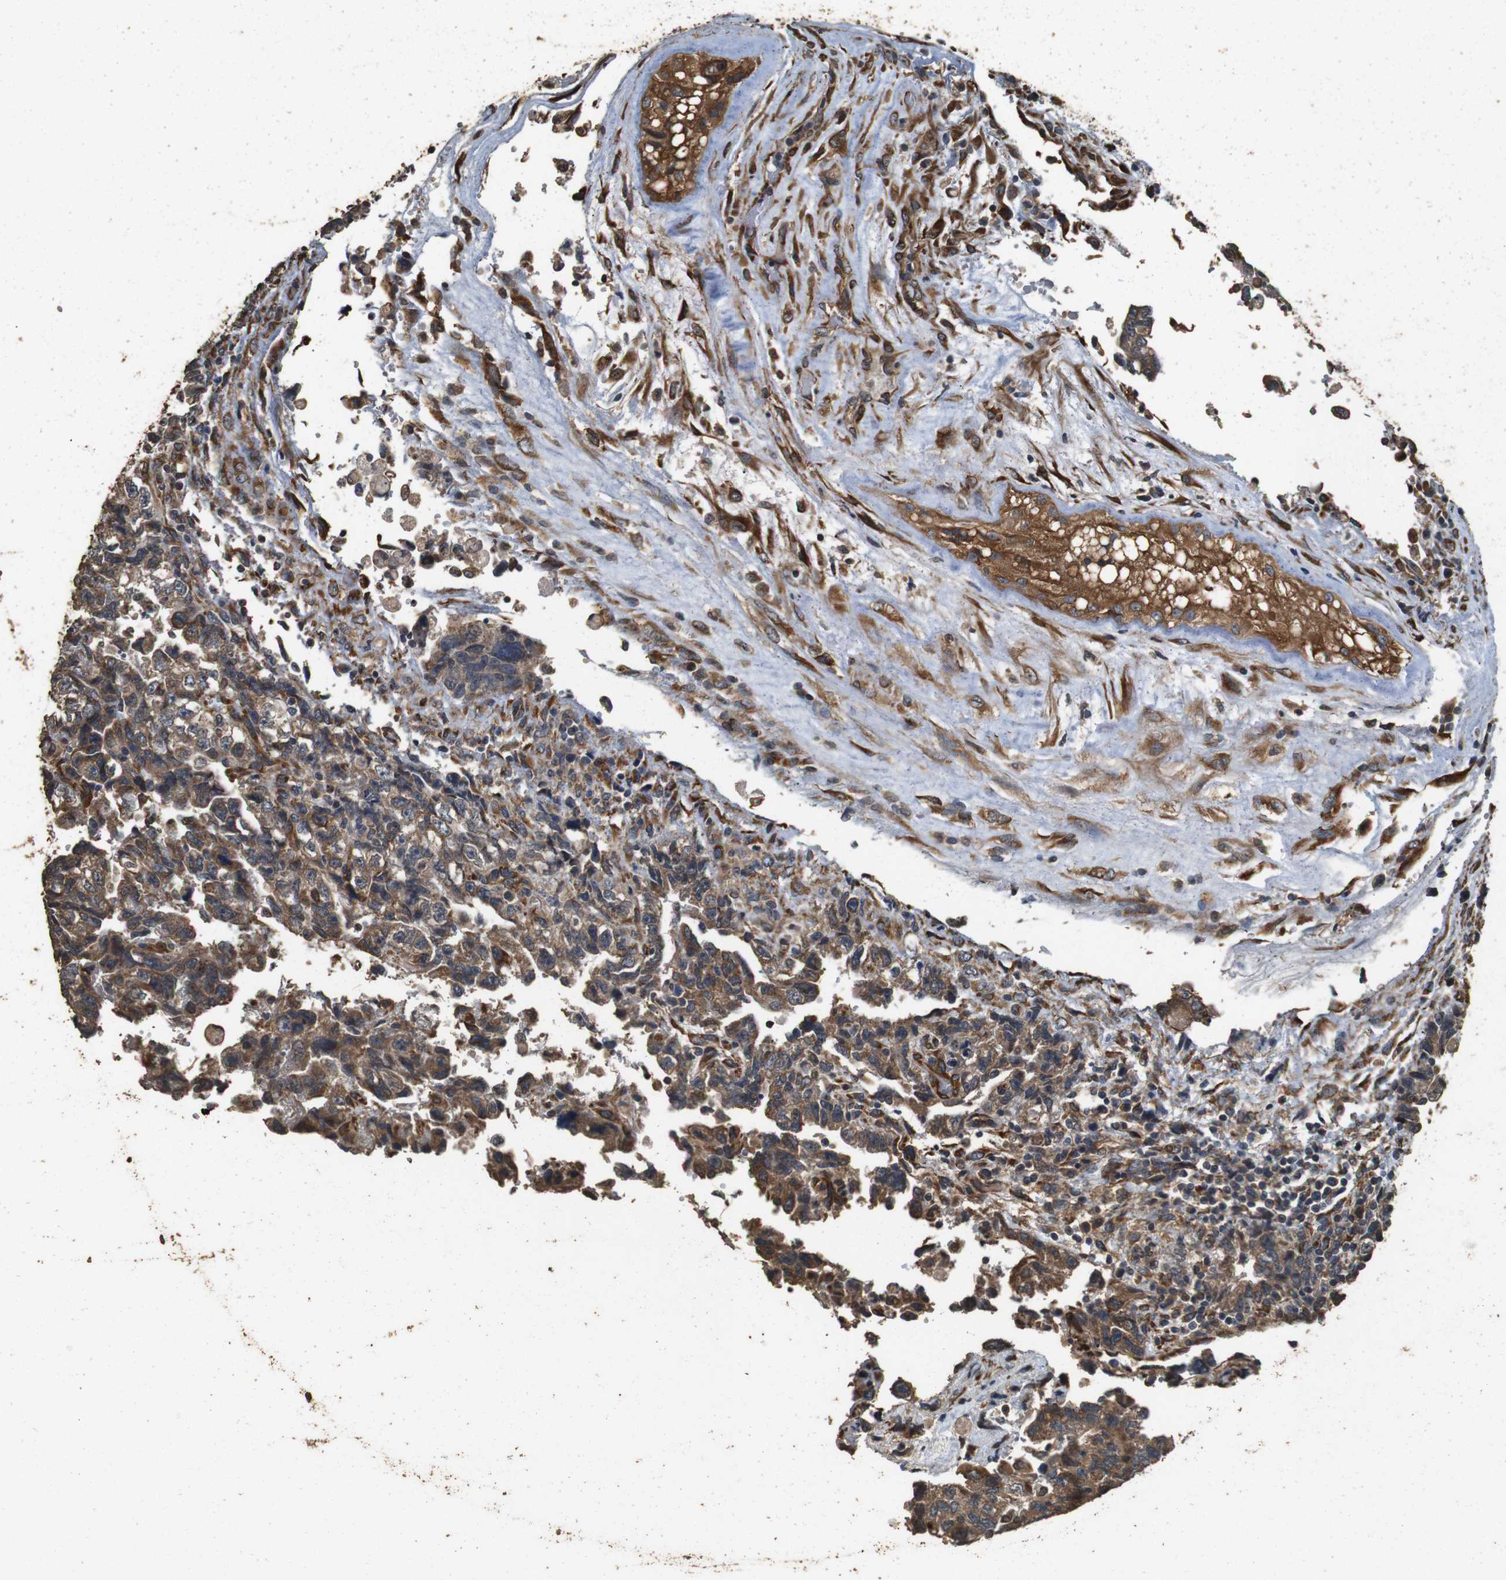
{"staining": {"intensity": "moderate", "quantity": ">75%", "location": "cytoplasmic/membranous"}, "tissue": "testis cancer", "cell_type": "Tumor cells", "image_type": "cancer", "snomed": [{"axis": "morphology", "description": "Carcinoma, Embryonal, NOS"}, {"axis": "topography", "description": "Testis"}], "caption": "DAB immunohistochemical staining of human testis cancer reveals moderate cytoplasmic/membranous protein positivity in approximately >75% of tumor cells.", "gene": "CNPY4", "patient": {"sex": "male", "age": 36}}